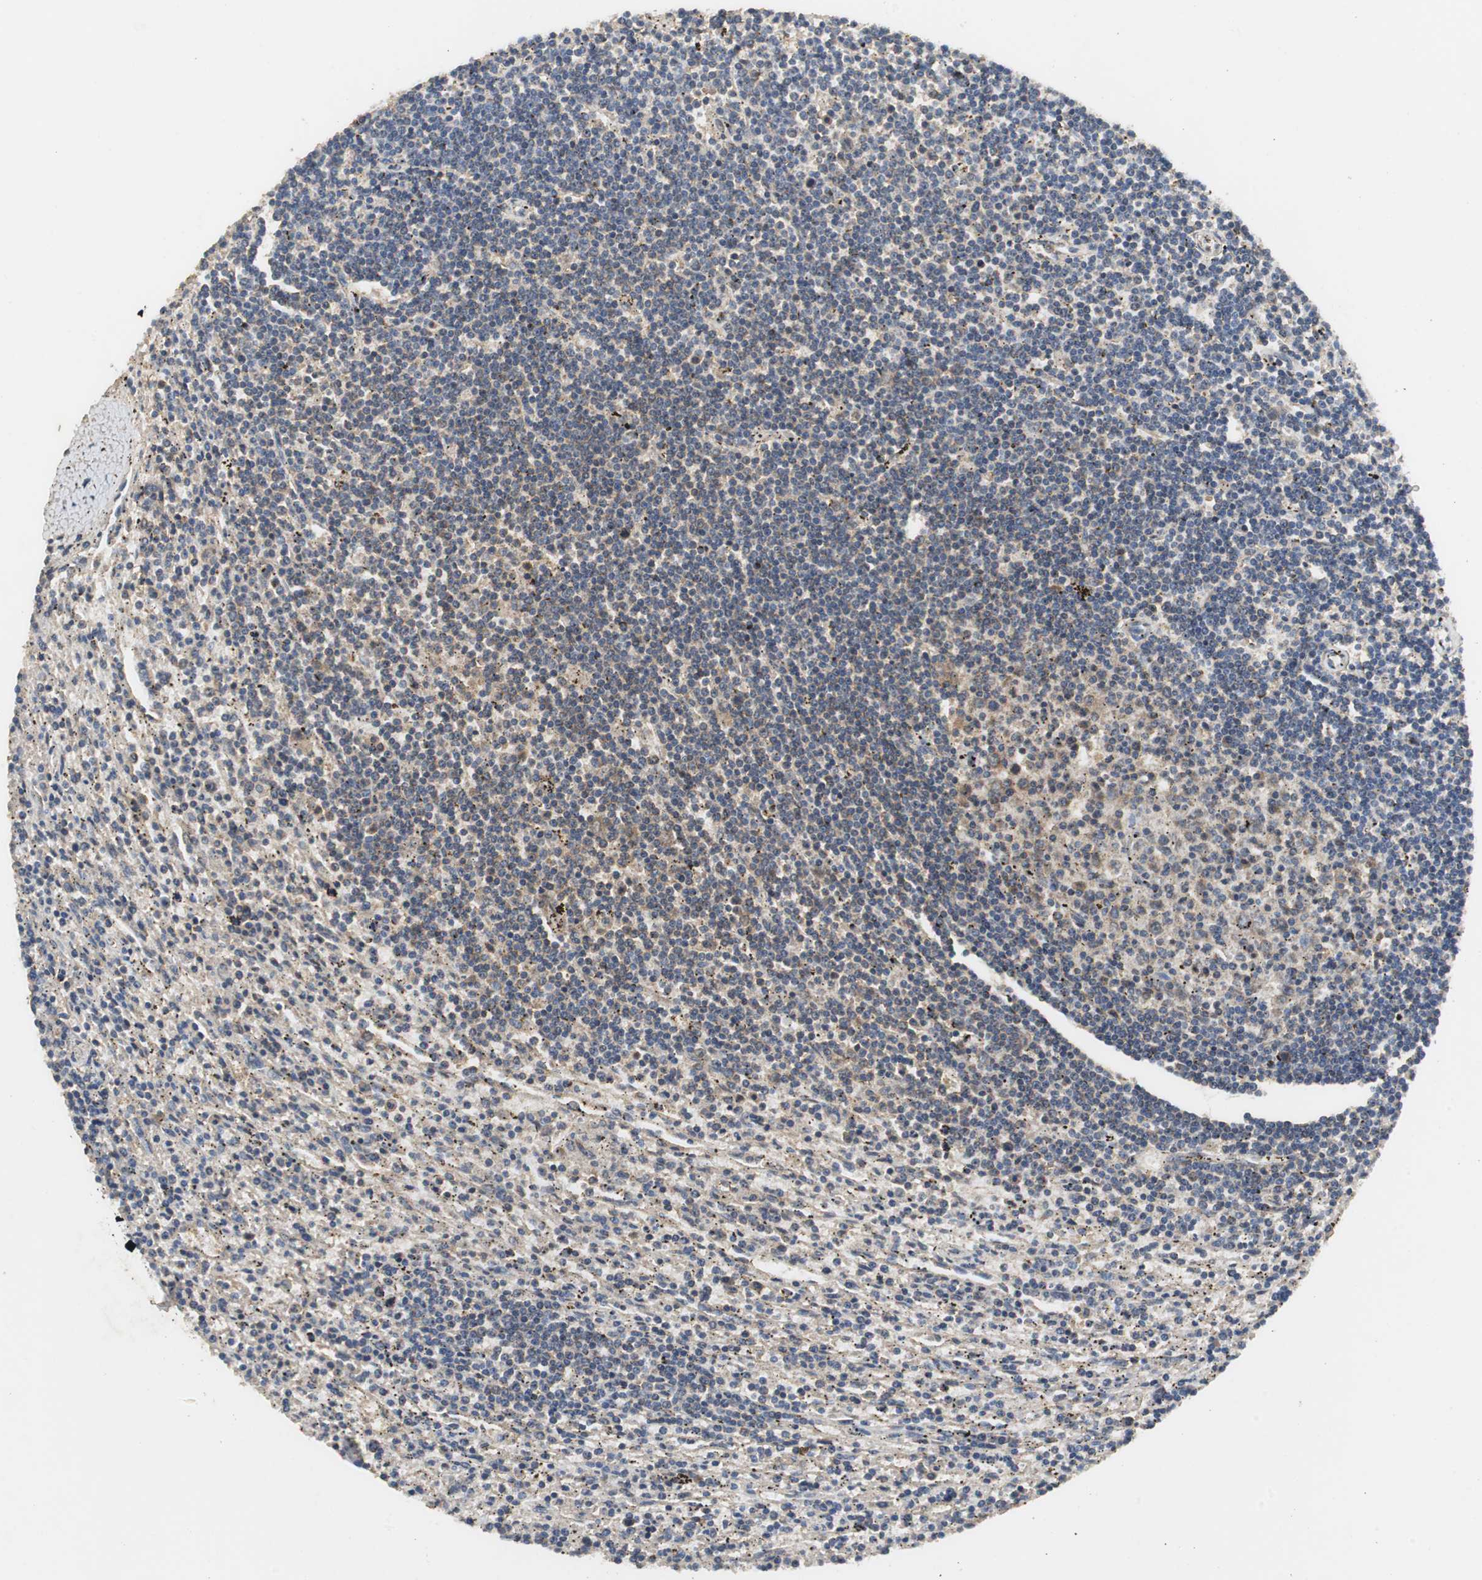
{"staining": {"intensity": "weak", "quantity": "25%-75%", "location": "cytoplasmic/membranous"}, "tissue": "lymphoma", "cell_type": "Tumor cells", "image_type": "cancer", "snomed": [{"axis": "morphology", "description": "Malignant lymphoma, non-Hodgkin's type, Low grade"}, {"axis": "topography", "description": "Spleen"}], "caption": "Immunohistochemical staining of low-grade malignant lymphoma, non-Hodgkin's type exhibits weak cytoplasmic/membranous protein positivity in approximately 25%-75% of tumor cells.", "gene": "VBP1", "patient": {"sex": "male", "age": 76}}